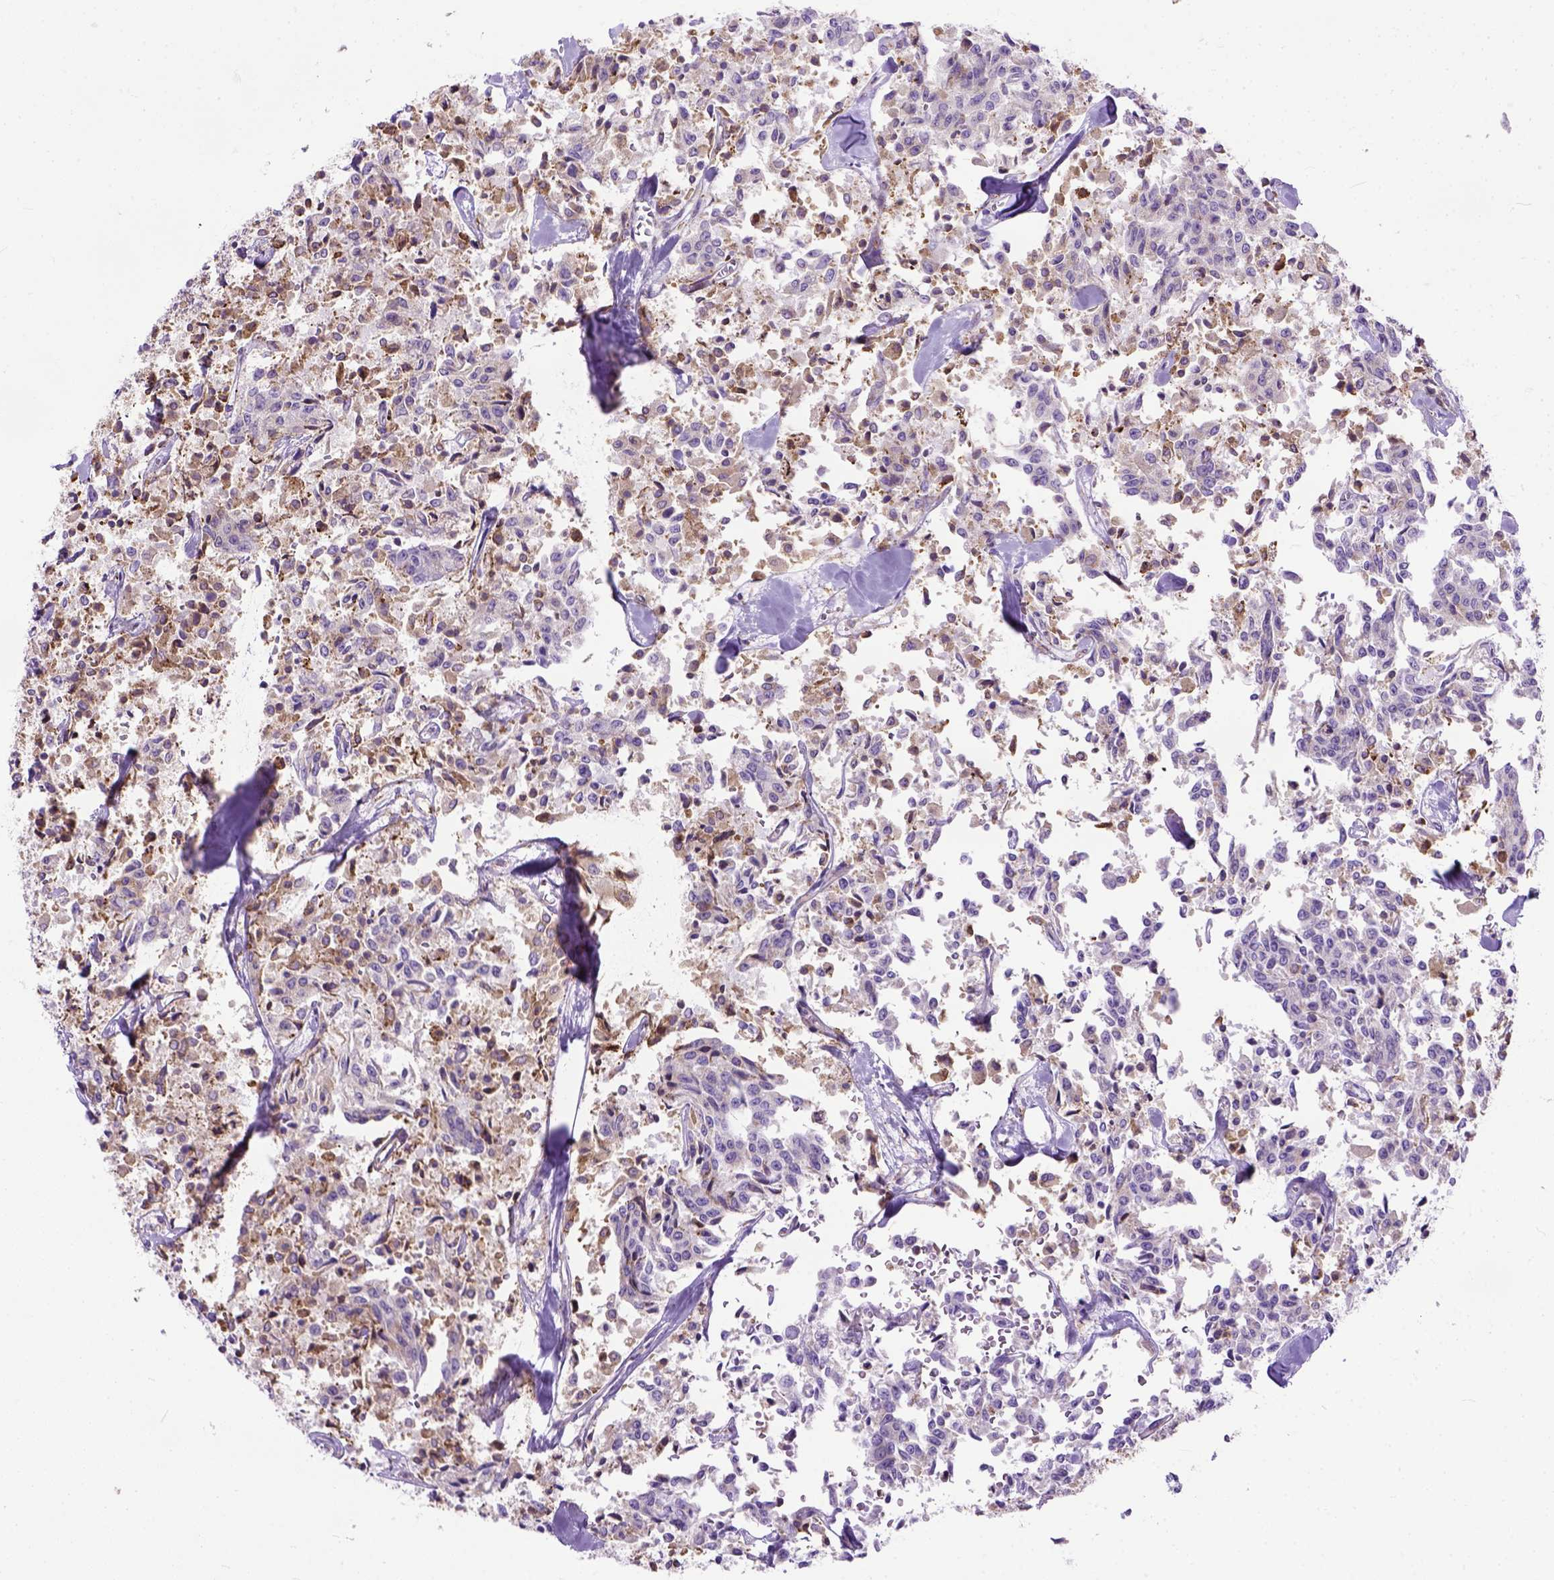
{"staining": {"intensity": "weak", "quantity": "<25%", "location": "cytoplasmic/membranous"}, "tissue": "carcinoid", "cell_type": "Tumor cells", "image_type": "cancer", "snomed": [{"axis": "morphology", "description": "Carcinoid, malignant, NOS"}, {"axis": "topography", "description": "Lung"}], "caption": "IHC micrograph of neoplastic tissue: human malignant carcinoid stained with DAB (3,3'-diaminobenzidine) shows no significant protein staining in tumor cells.", "gene": "PLK4", "patient": {"sex": "male", "age": 71}}